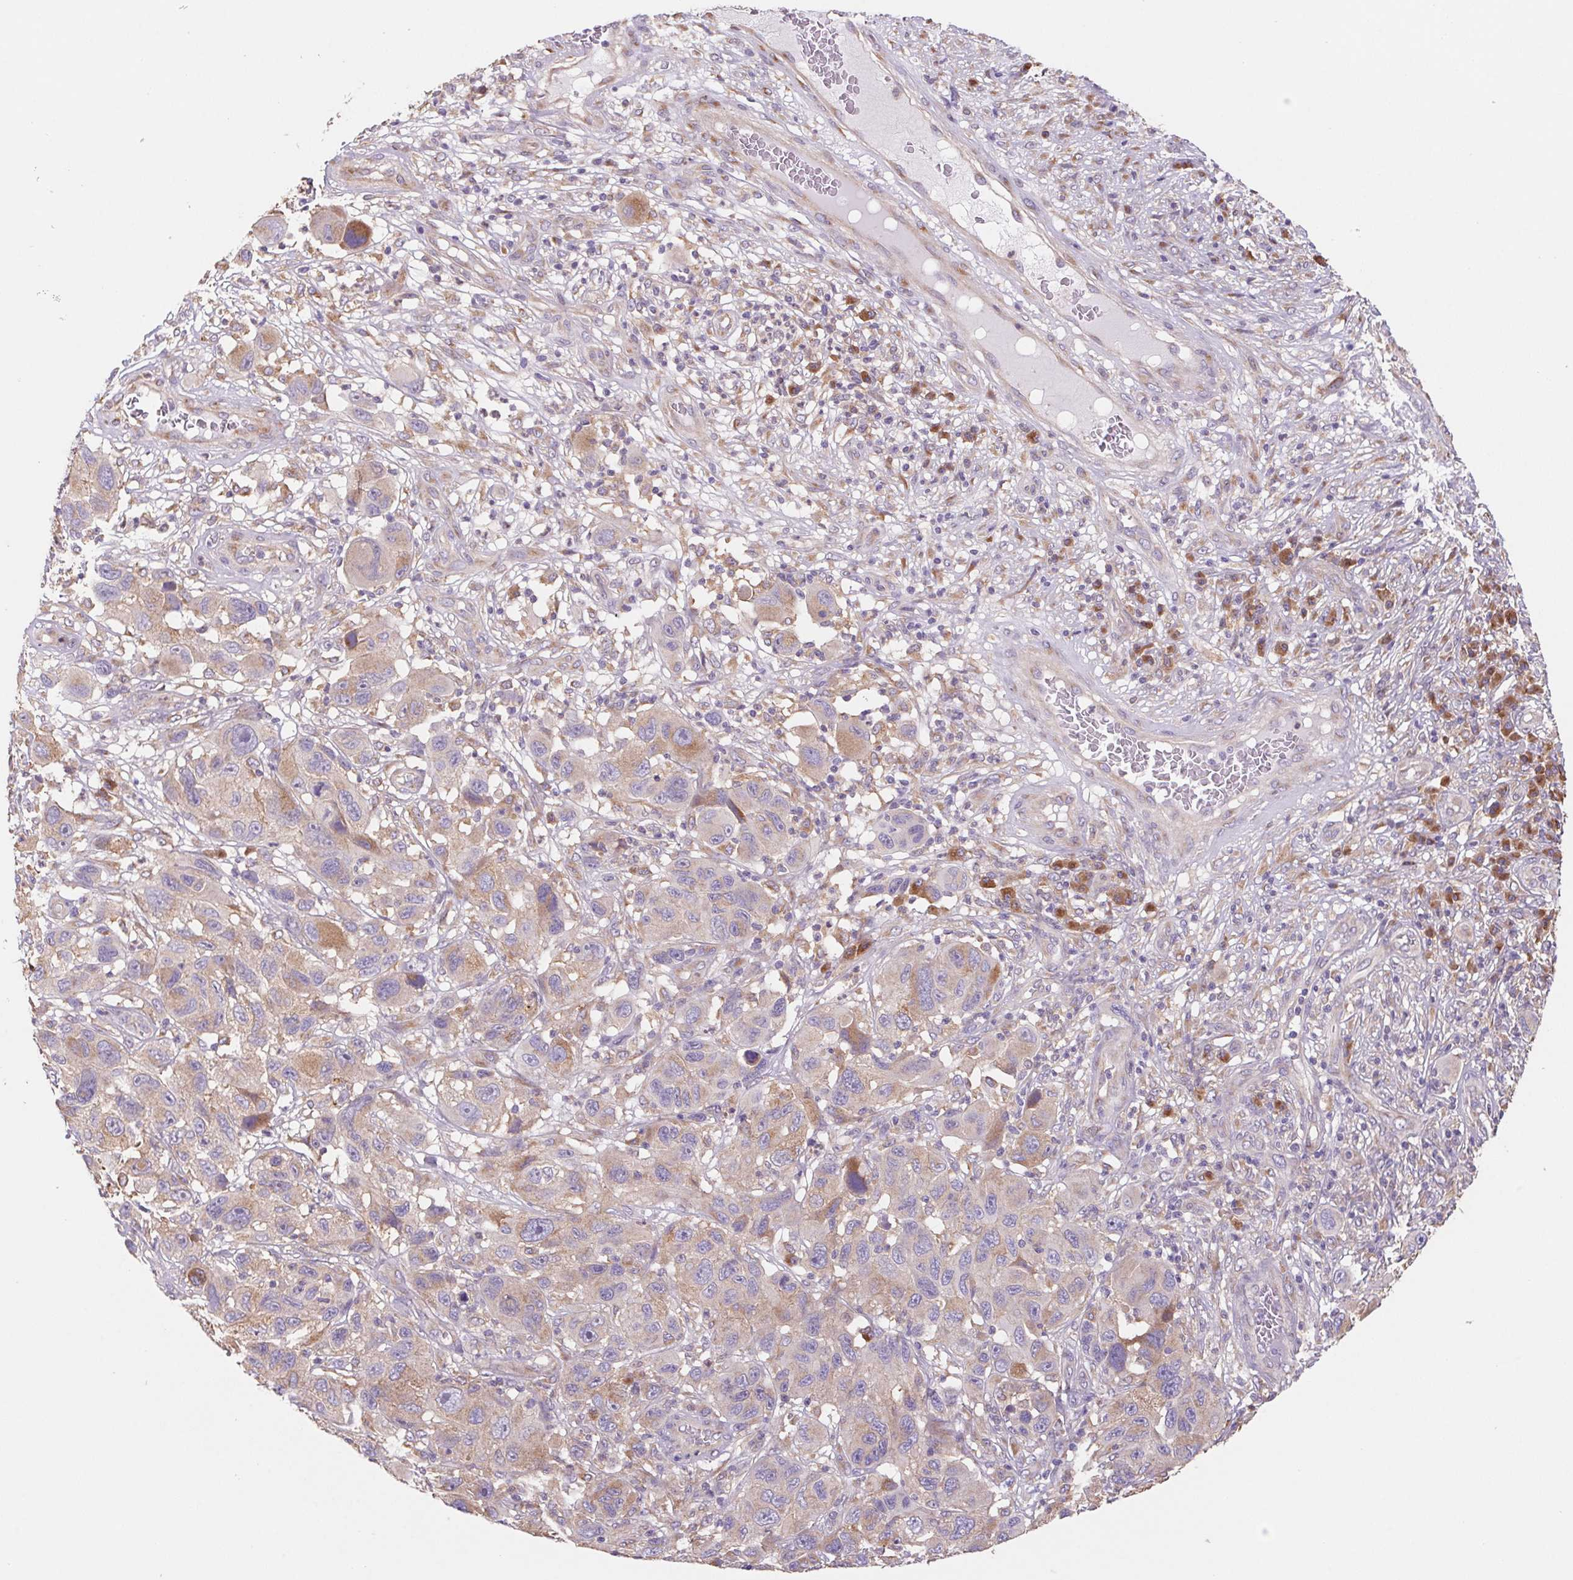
{"staining": {"intensity": "weak", "quantity": "<25%", "location": "cytoplasmic/membranous"}, "tissue": "melanoma", "cell_type": "Tumor cells", "image_type": "cancer", "snomed": [{"axis": "morphology", "description": "Malignant melanoma, NOS"}, {"axis": "topography", "description": "Skin"}], "caption": "Melanoma was stained to show a protein in brown. There is no significant positivity in tumor cells. (Stains: DAB IHC with hematoxylin counter stain, Microscopy: brightfield microscopy at high magnification).", "gene": "RAB1A", "patient": {"sex": "male", "age": 53}}